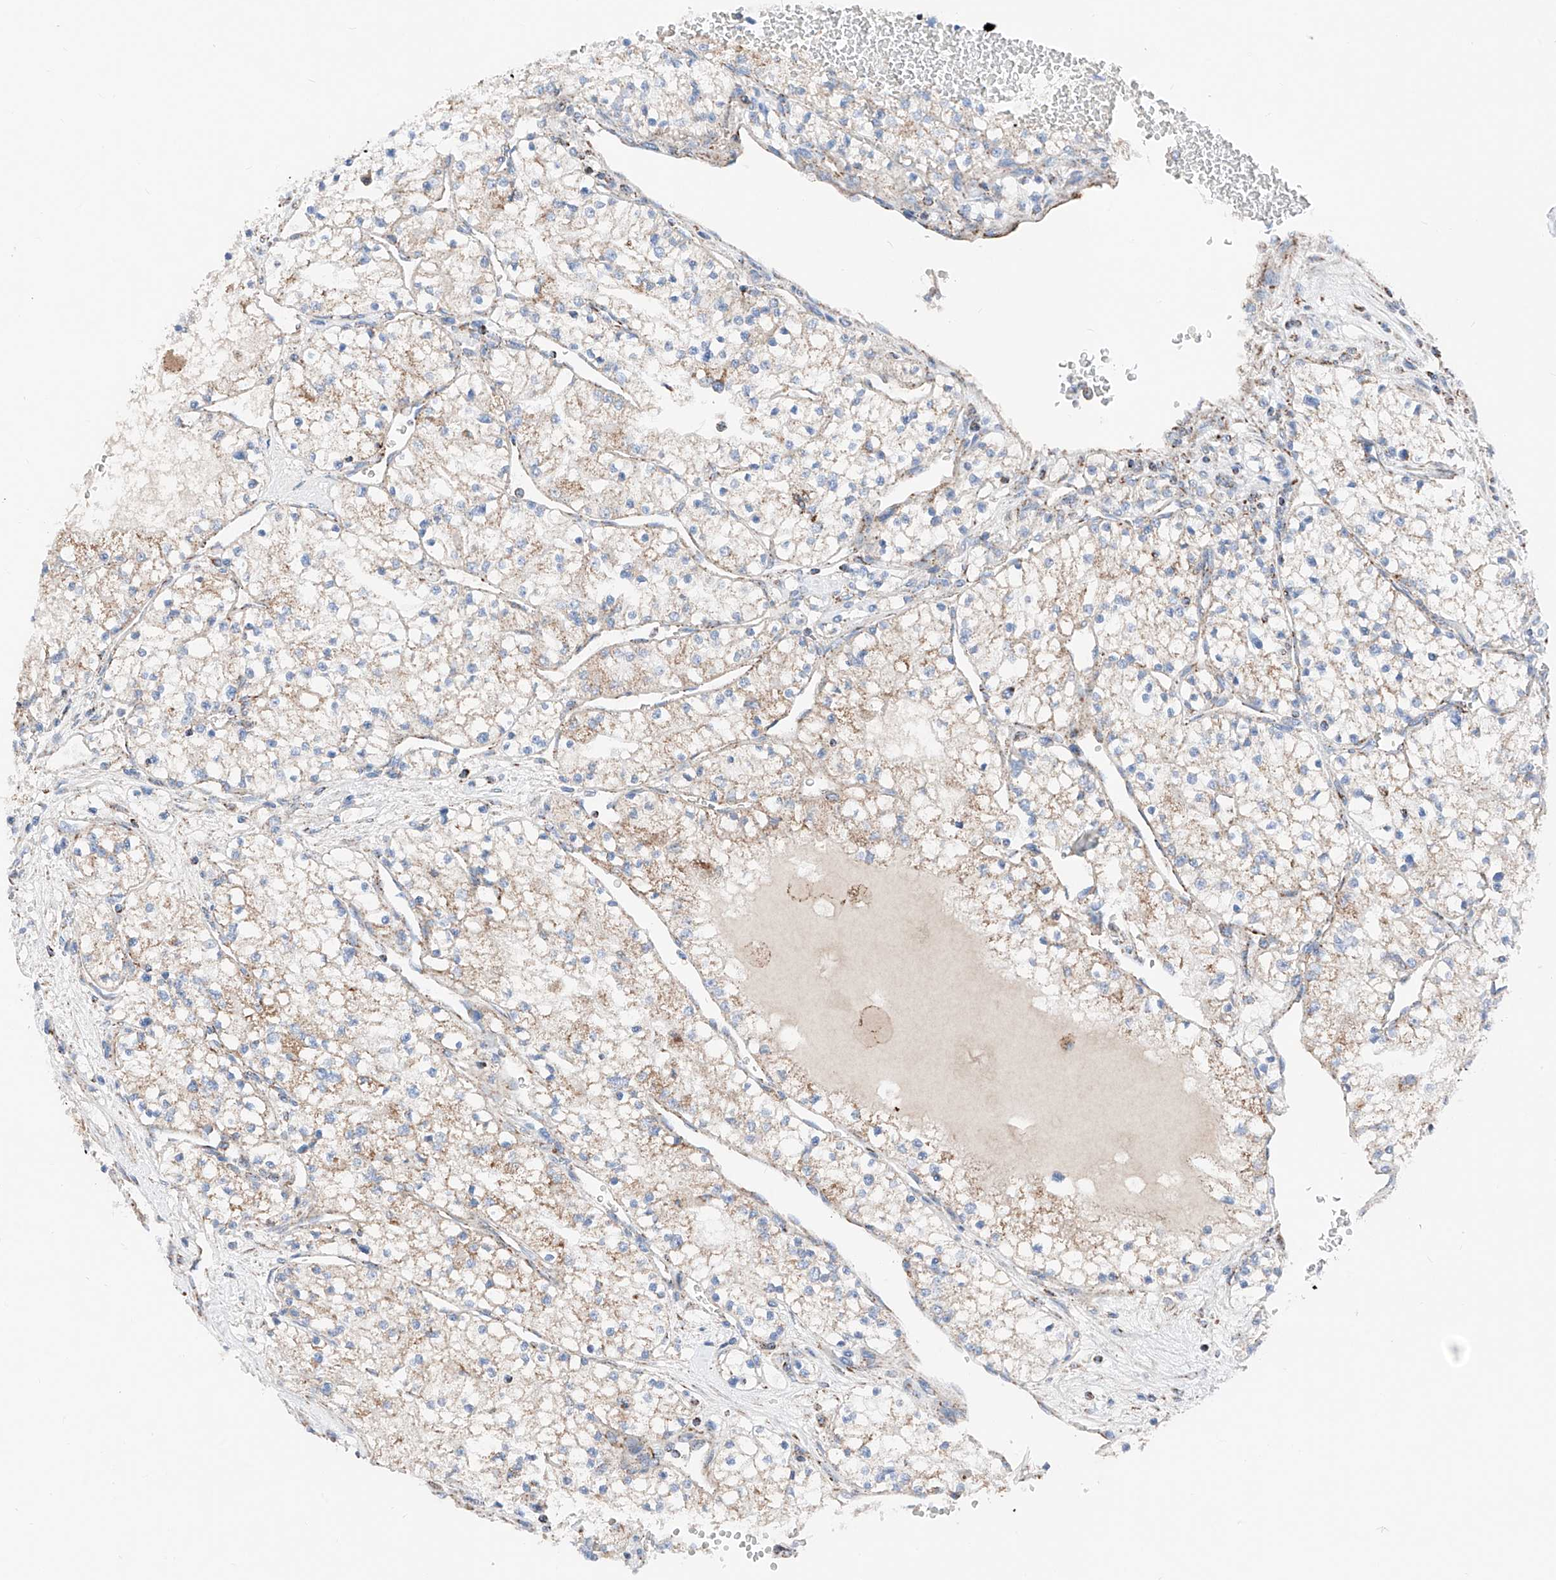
{"staining": {"intensity": "weak", "quantity": "25%-75%", "location": "cytoplasmic/membranous"}, "tissue": "renal cancer", "cell_type": "Tumor cells", "image_type": "cancer", "snomed": [{"axis": "morphology", "description": "Normal tissue, NOS"}, {"axis": "morphology", "description": "Adenocarcinoma, NOS"}, {"axis": "topography", "description": "Kidney"}], "caption": "Tumor cells show low levels of weak cytoplasmic/membranous positivity in approximately 25%-75% of cells in renal cancer (adenocarcinoma). (DAB (3,3'-diaminobenzidine) = brown stain, brightfield microscopy at high magnification).", "gene": "MRAP", "patient": {"sex": "male", "age": 68}}